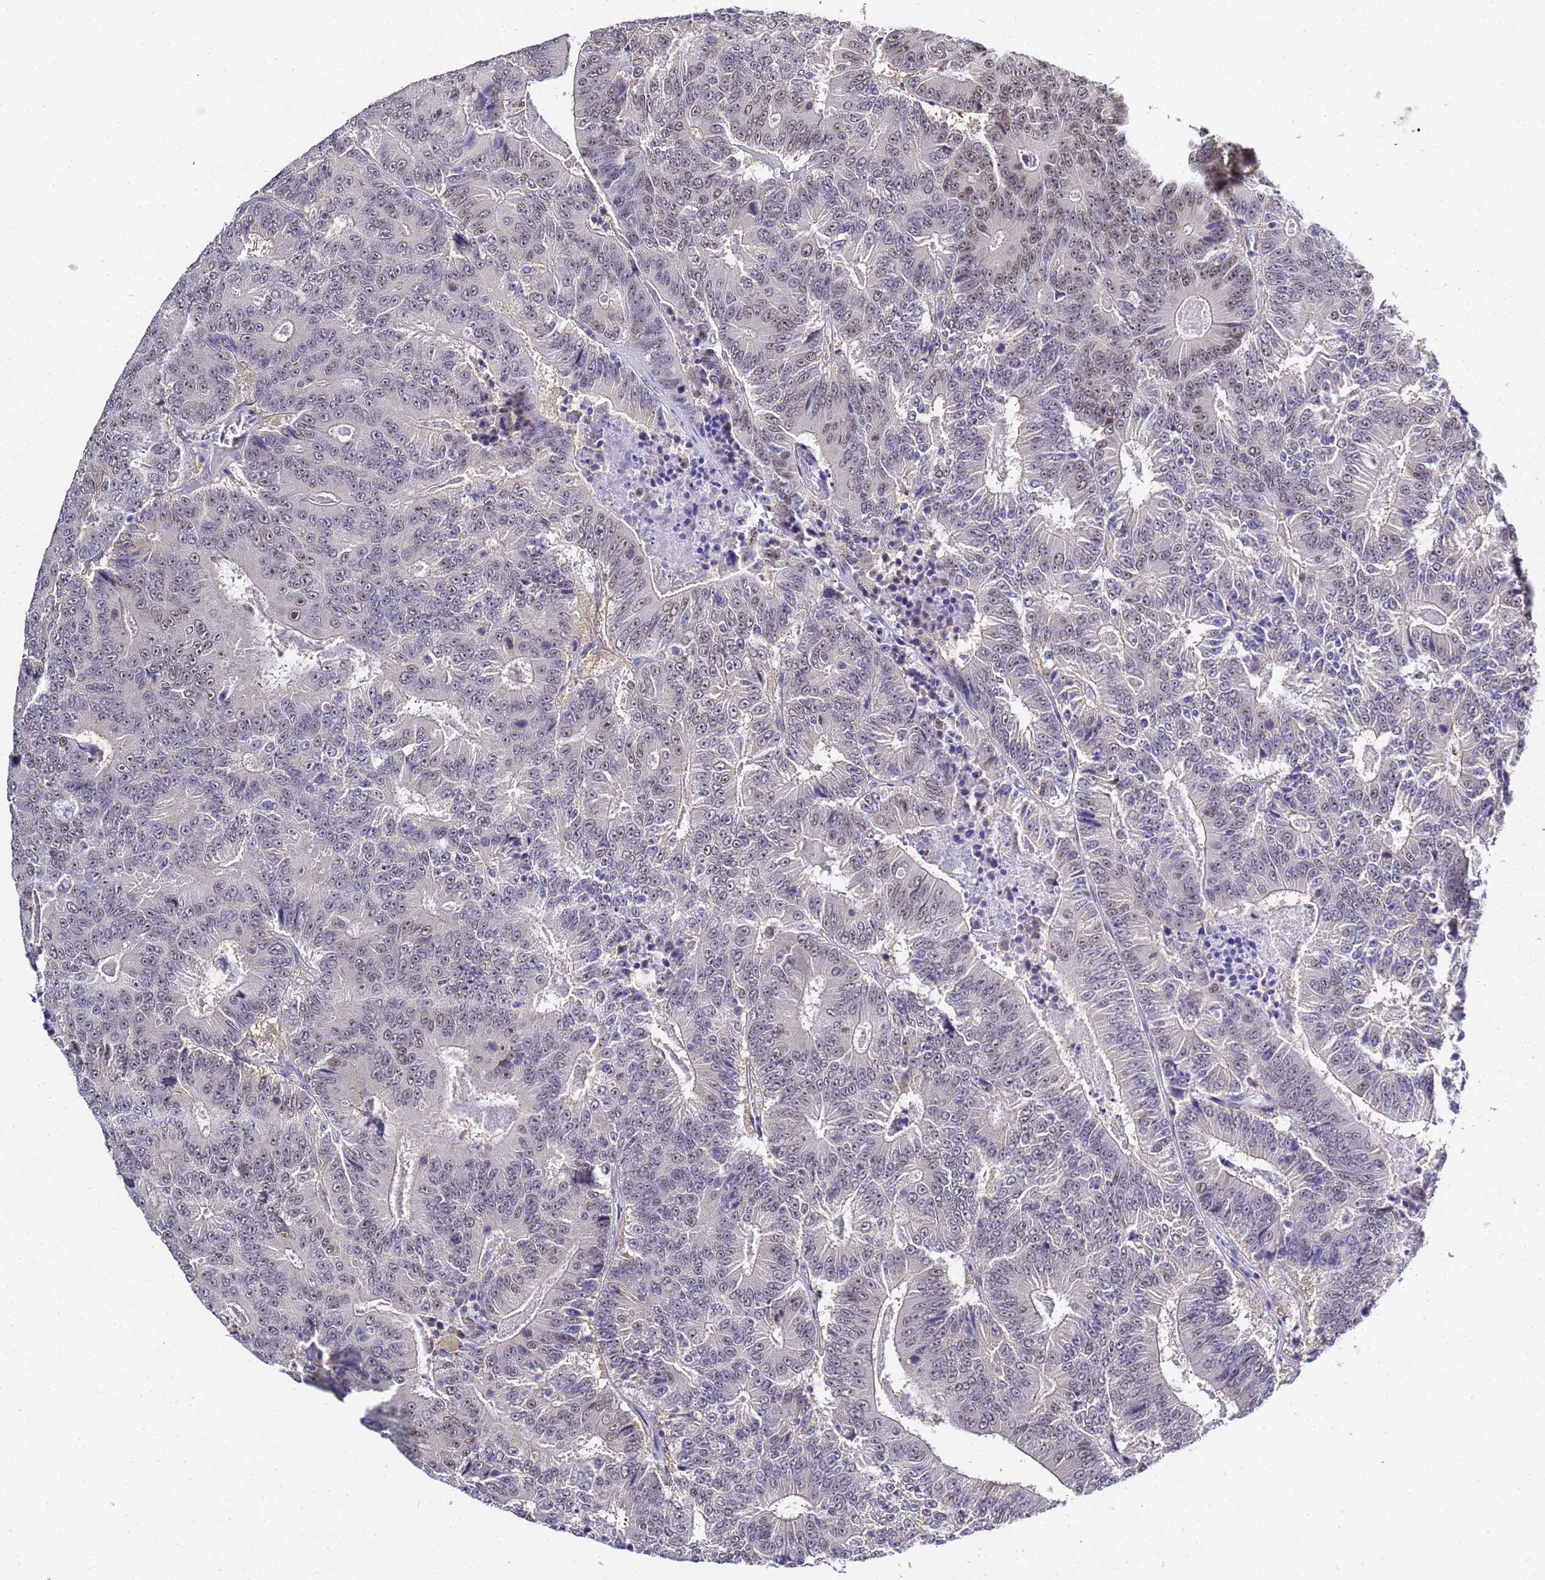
{"staining": {"intensity": "weak", "quantity": "25%-75%", "location": "nuclear"}, "tissue": "colorectal cancer", "cell_type": "Tumor cells", "image_type": "cancer", "snomed": [{"axis": "morphology", "description": "Adenocarcinoma, NOS"}, {"axis": "topography", "description": "Colon"}], "caption": "Colorectal adenocarcinoma tissue shows weak nuclear expression in approximately 25%-75% of tumor cells The protein is stained brown, and the nuclei are stained in blue (DAB IHC with brightfield microscopy, high magnification).", "gene": "ACTL6B", "patient": {"sex": "male", "age": 83}}